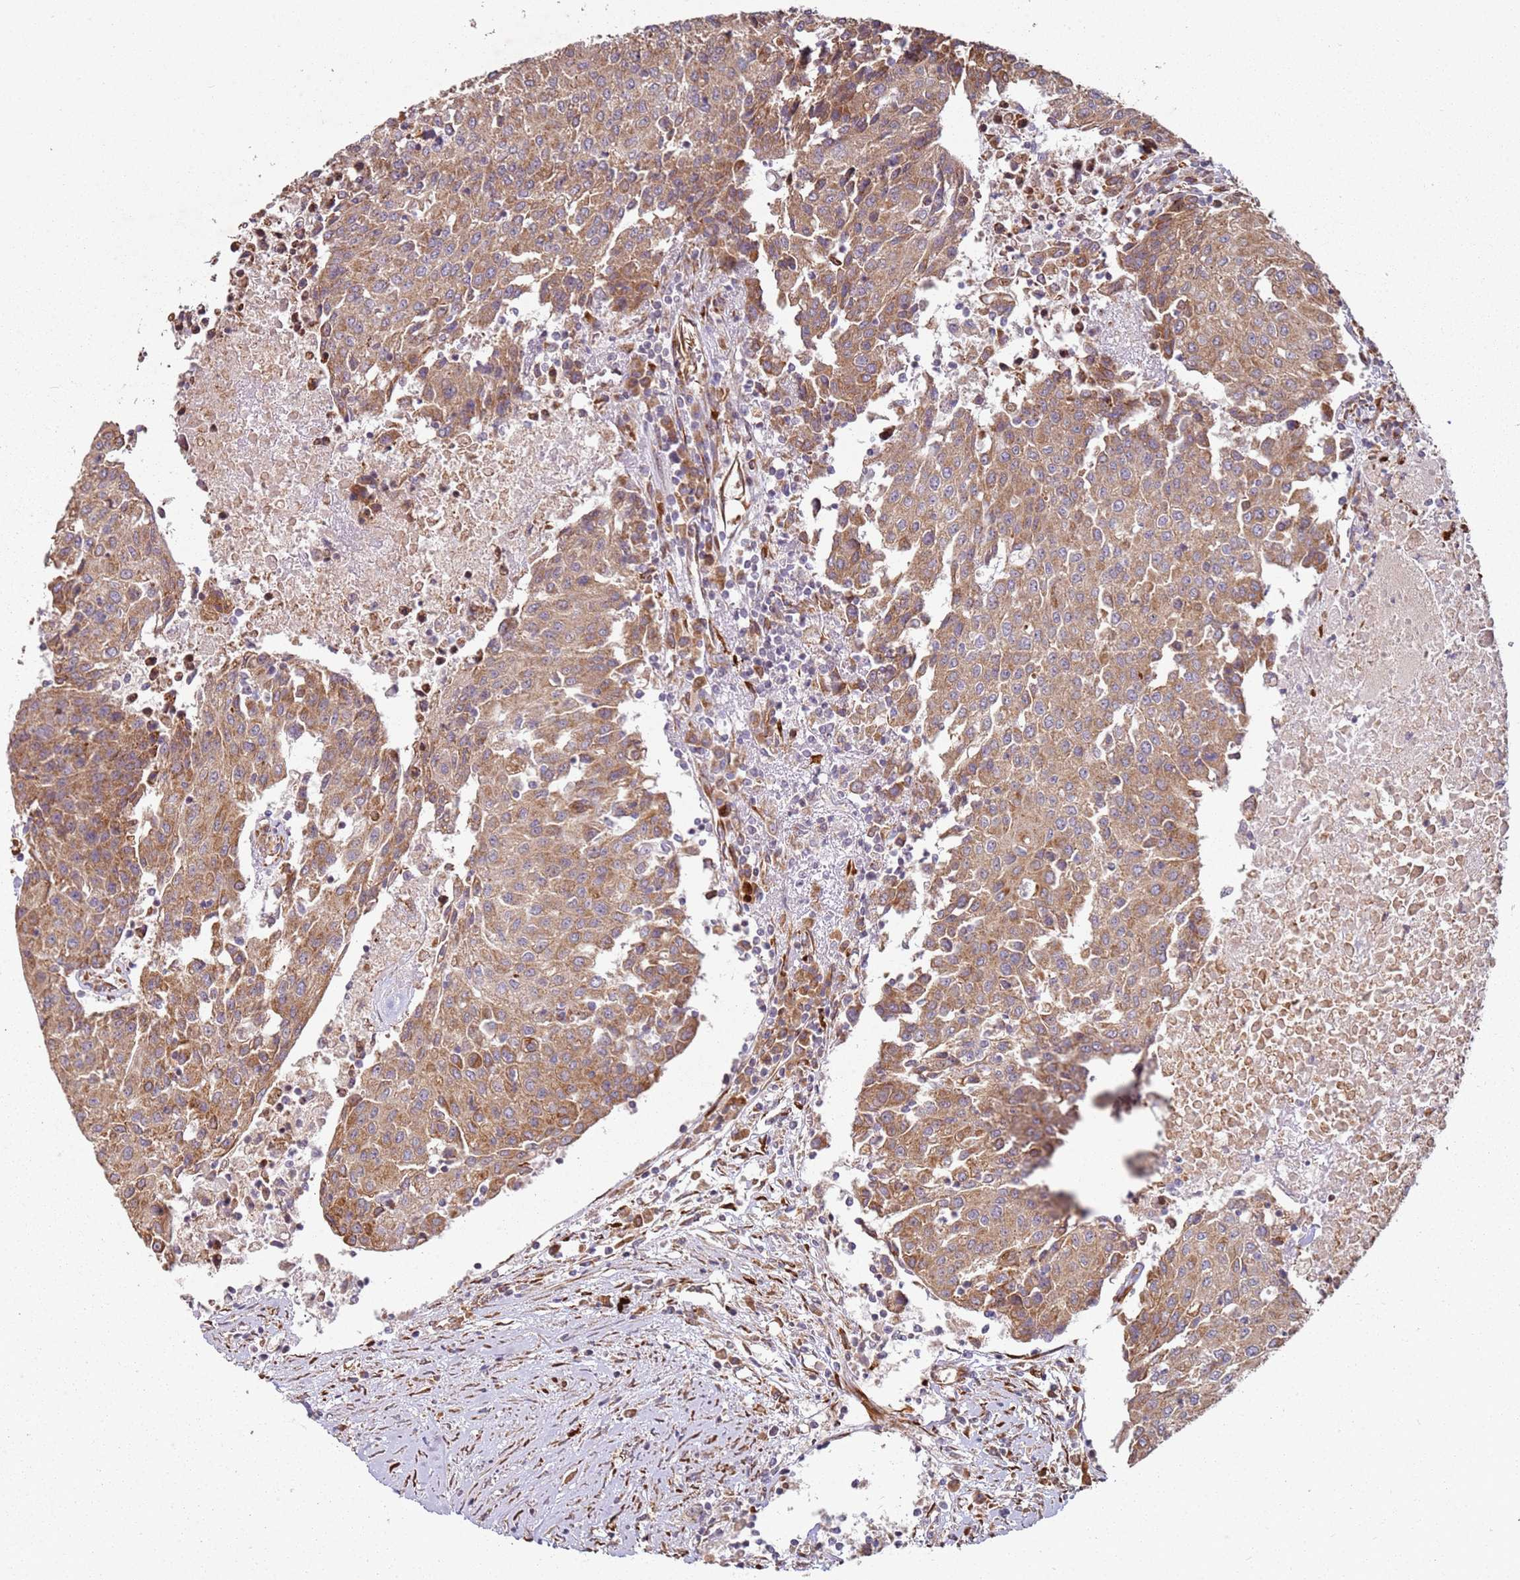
{"staining": {"intensity": "moderate", "quantity": ">75%", "location": "cytoplasmic/membranous"}, "tissue": "urothelial cancer", "cell_type": "Tumor cells", "image_type": "cancer", "snomed": [{"axis": "morphology", "description": "Urothelial carcinoma, High grade"}, {"axis": "topography", "description": "Urinary bladder"}], "caption": "Immunohistochemistry micrograph of neoplastic tissue: urothelial cancer stained using IHC reveals medium levels of moderate protein expression localized specifically in the cytoplasmic/membranous of tumor cells, appearing as a cytoplasmic/membranous brown color.", "gene": "ARFRP1", "patient": {"sex": "female", "age": 85}}